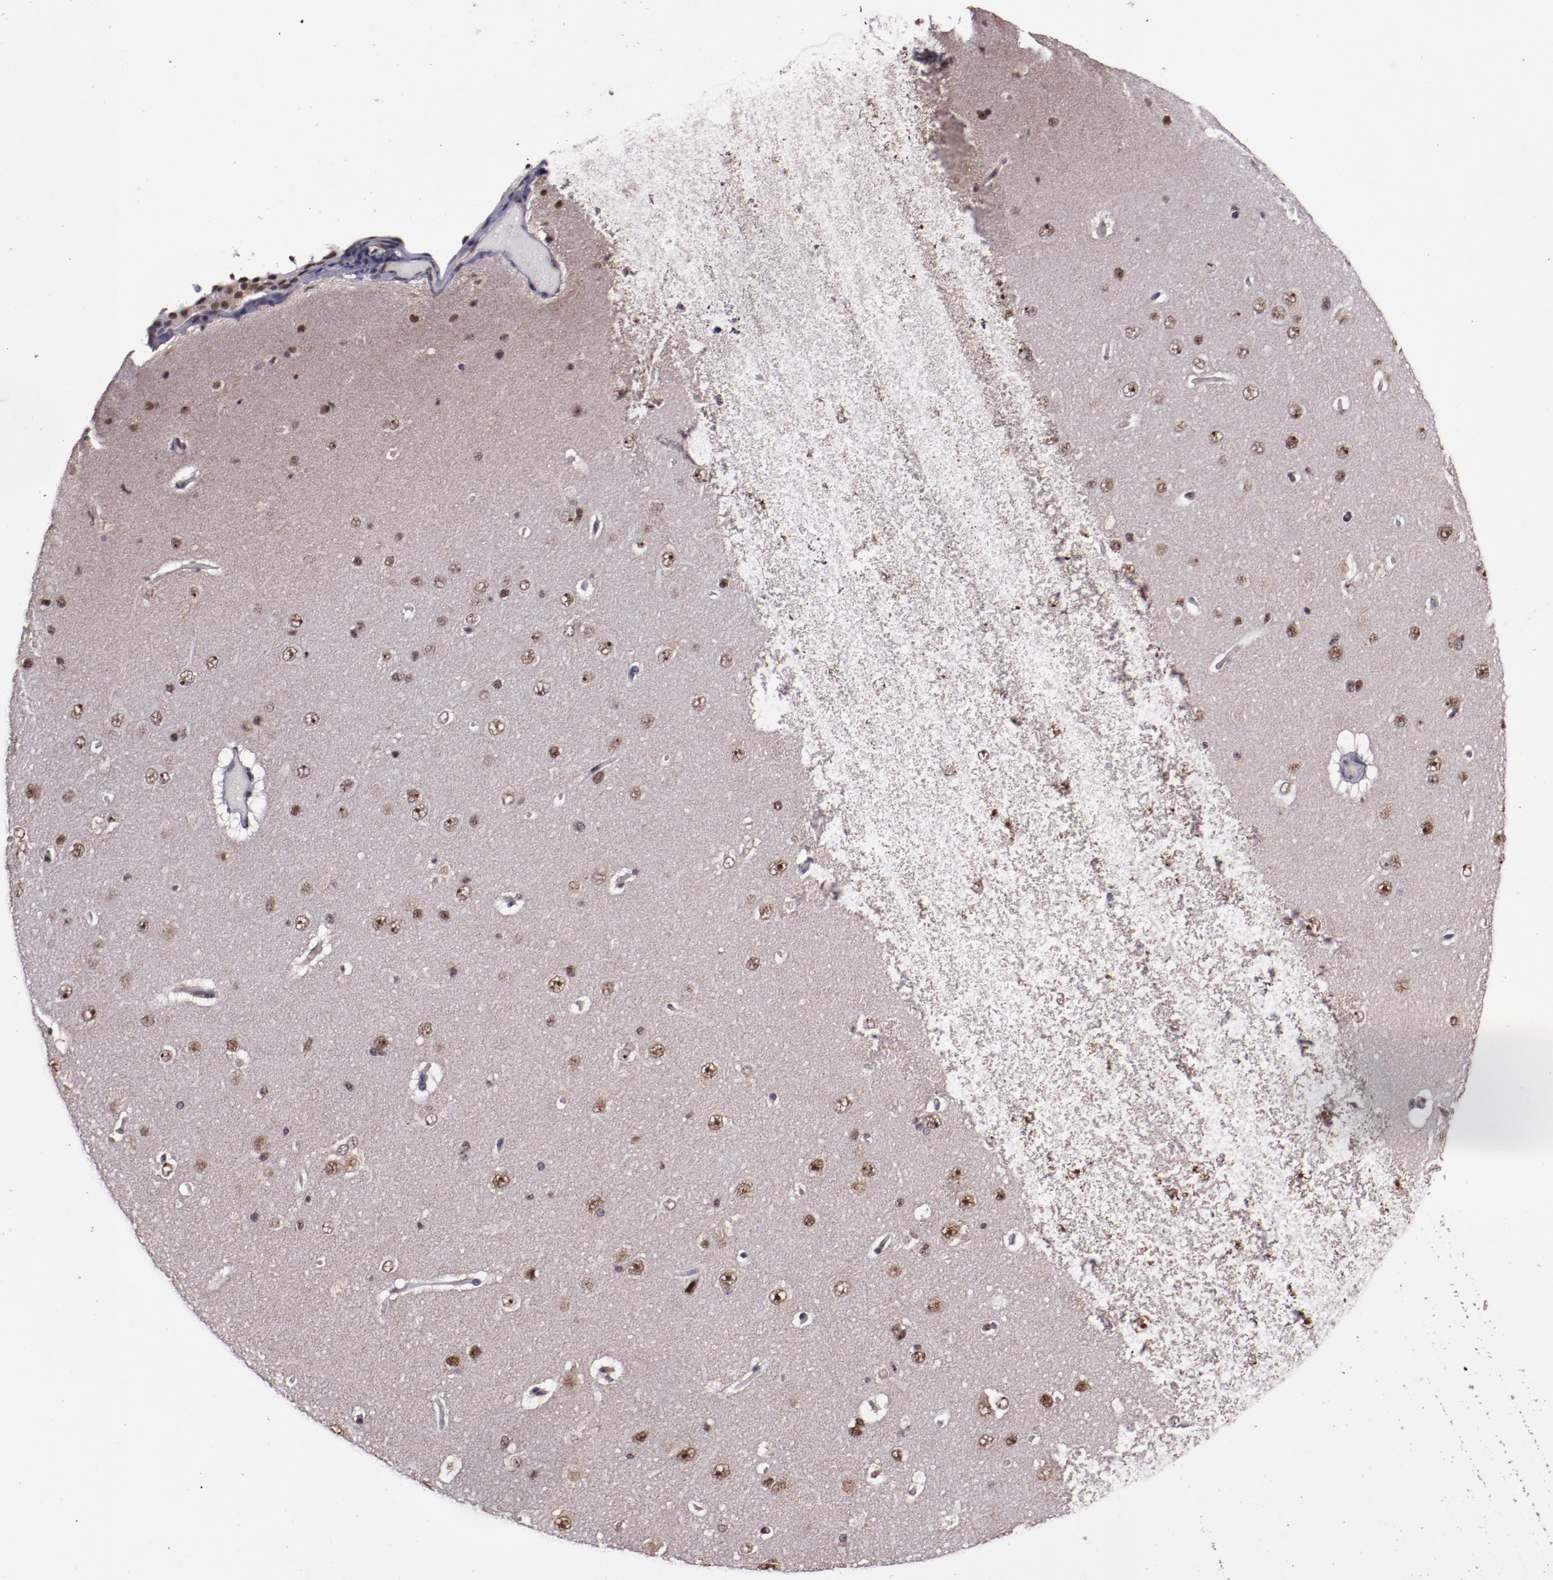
{"staining": {"intensity": "weak", "quantity": ">75%", "location": "nuclear"}, "tissue": "cerebral cortex", "cell_type": "Endothelial cells", "image_type": "normal", "snomed": [{"axis": "morphology", "description": "Normal tissue, NOS"}, {"axis": "topography", "description": "Cerebral cortex"}], "caption": "A micrograph of human cerebral cortex stained for a protein demonstrates weak nuclear brown staining in endothelial cells. (Stains: DAB (3,3'-diaminobenzidine) in brown, nuclei in blue, Microscopy: brightfield microscopy at high magnification).", "gene": "CECR2", "patient": {"sex": "female", "age": 45}}